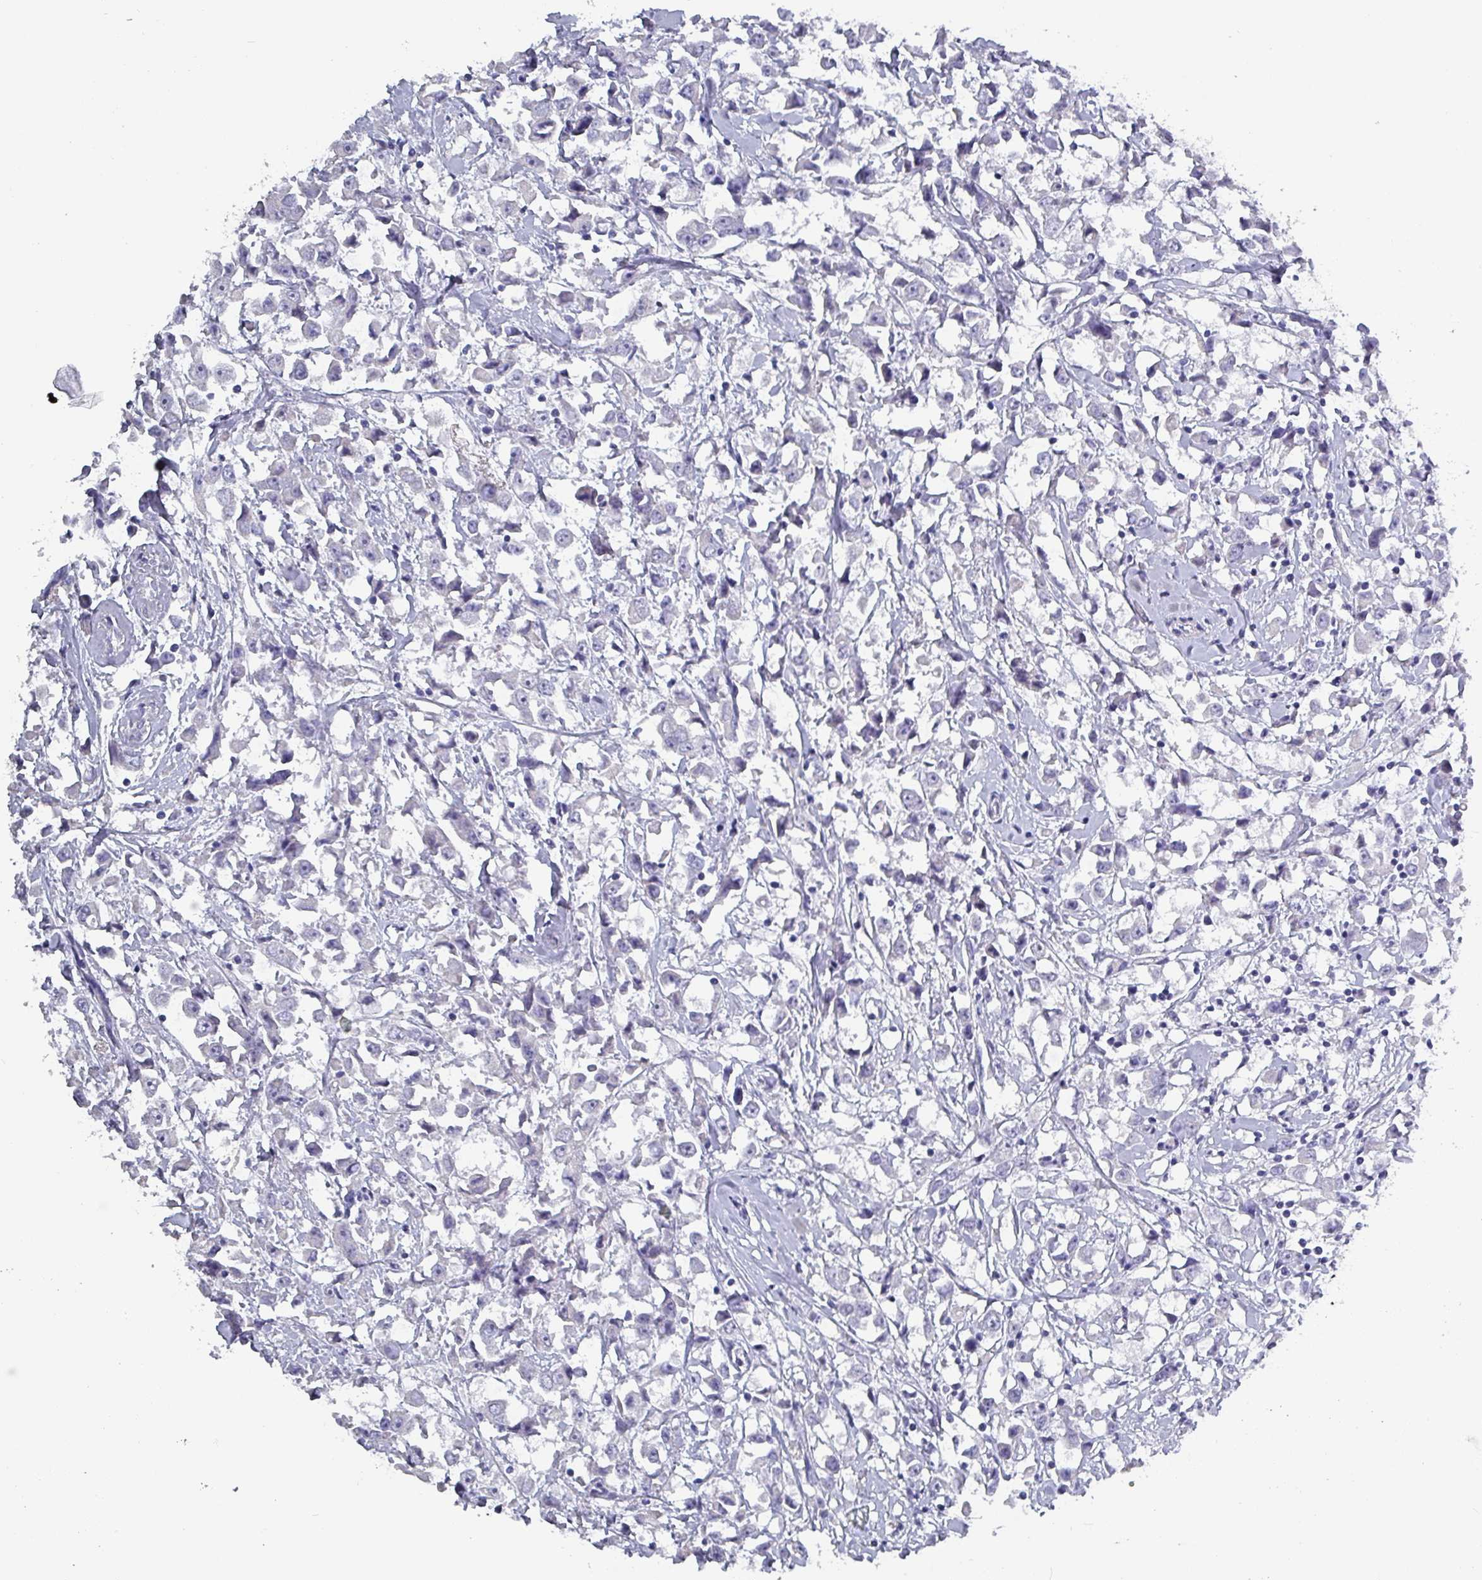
{"staining": {"intensity": "negative", "quantity": "none", "location": "none"}, "tissue": "breast cancer", "cell_type": "Tumor cells", "image_type": "cancer", "snomed": [{"axis": "morphology", "description": "Duct carcinoma"}, {"axis": "topography", "description": "Breast"}], "caption": "A micrograph of human breast cancer (infiltrating ductal carcinoma) is negative for staining in tumor cells.", "gene": "INS-IGF2", "patient": {"sex": "female", "age": 61}}